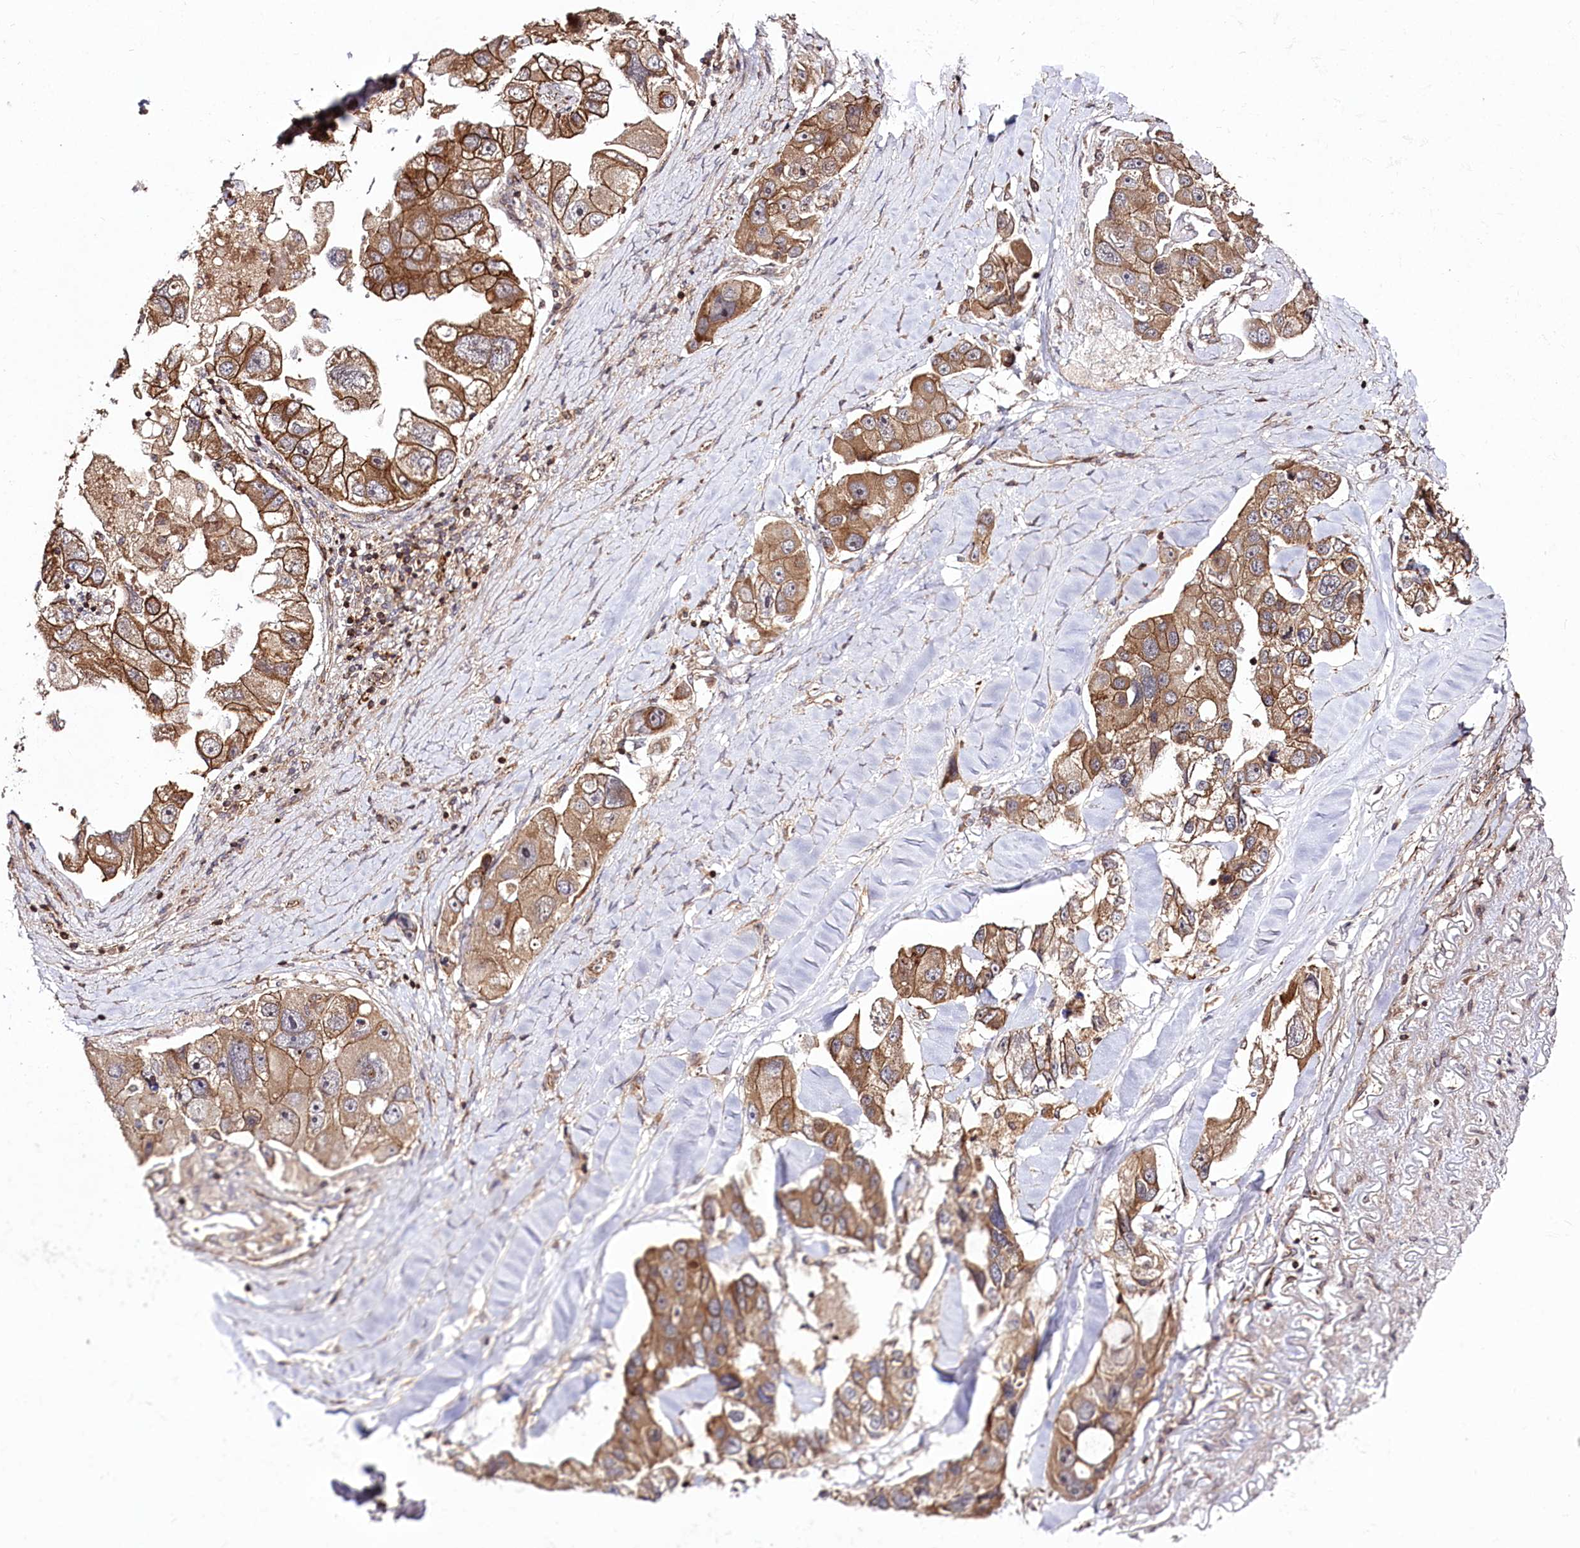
{"staining": {"intensity": "moderate", "quantity": ">75%", "location": "cytoplasmic/membranous"}, "tissue": "lung cancer", "cell_type": "Tumor cells", "image_type": "cancer", "snomed": [{"axis": "morphology", "description": "Adenocarcinoma, NOS"}, {"axis": "topography", "description": "Lung"}], "caption": "Tumor cells show moderate cytoplasmic/membranous positivity in about >75% of cells in lung adenocarcinoma. The staining was performed using DAB to visualize the protein expression in brown, while the nuclei were stained in blue with hematoxylin (Magnification: 20x).", "gene": "DHX29", "patient": {"sex": "female", "age": 54}}